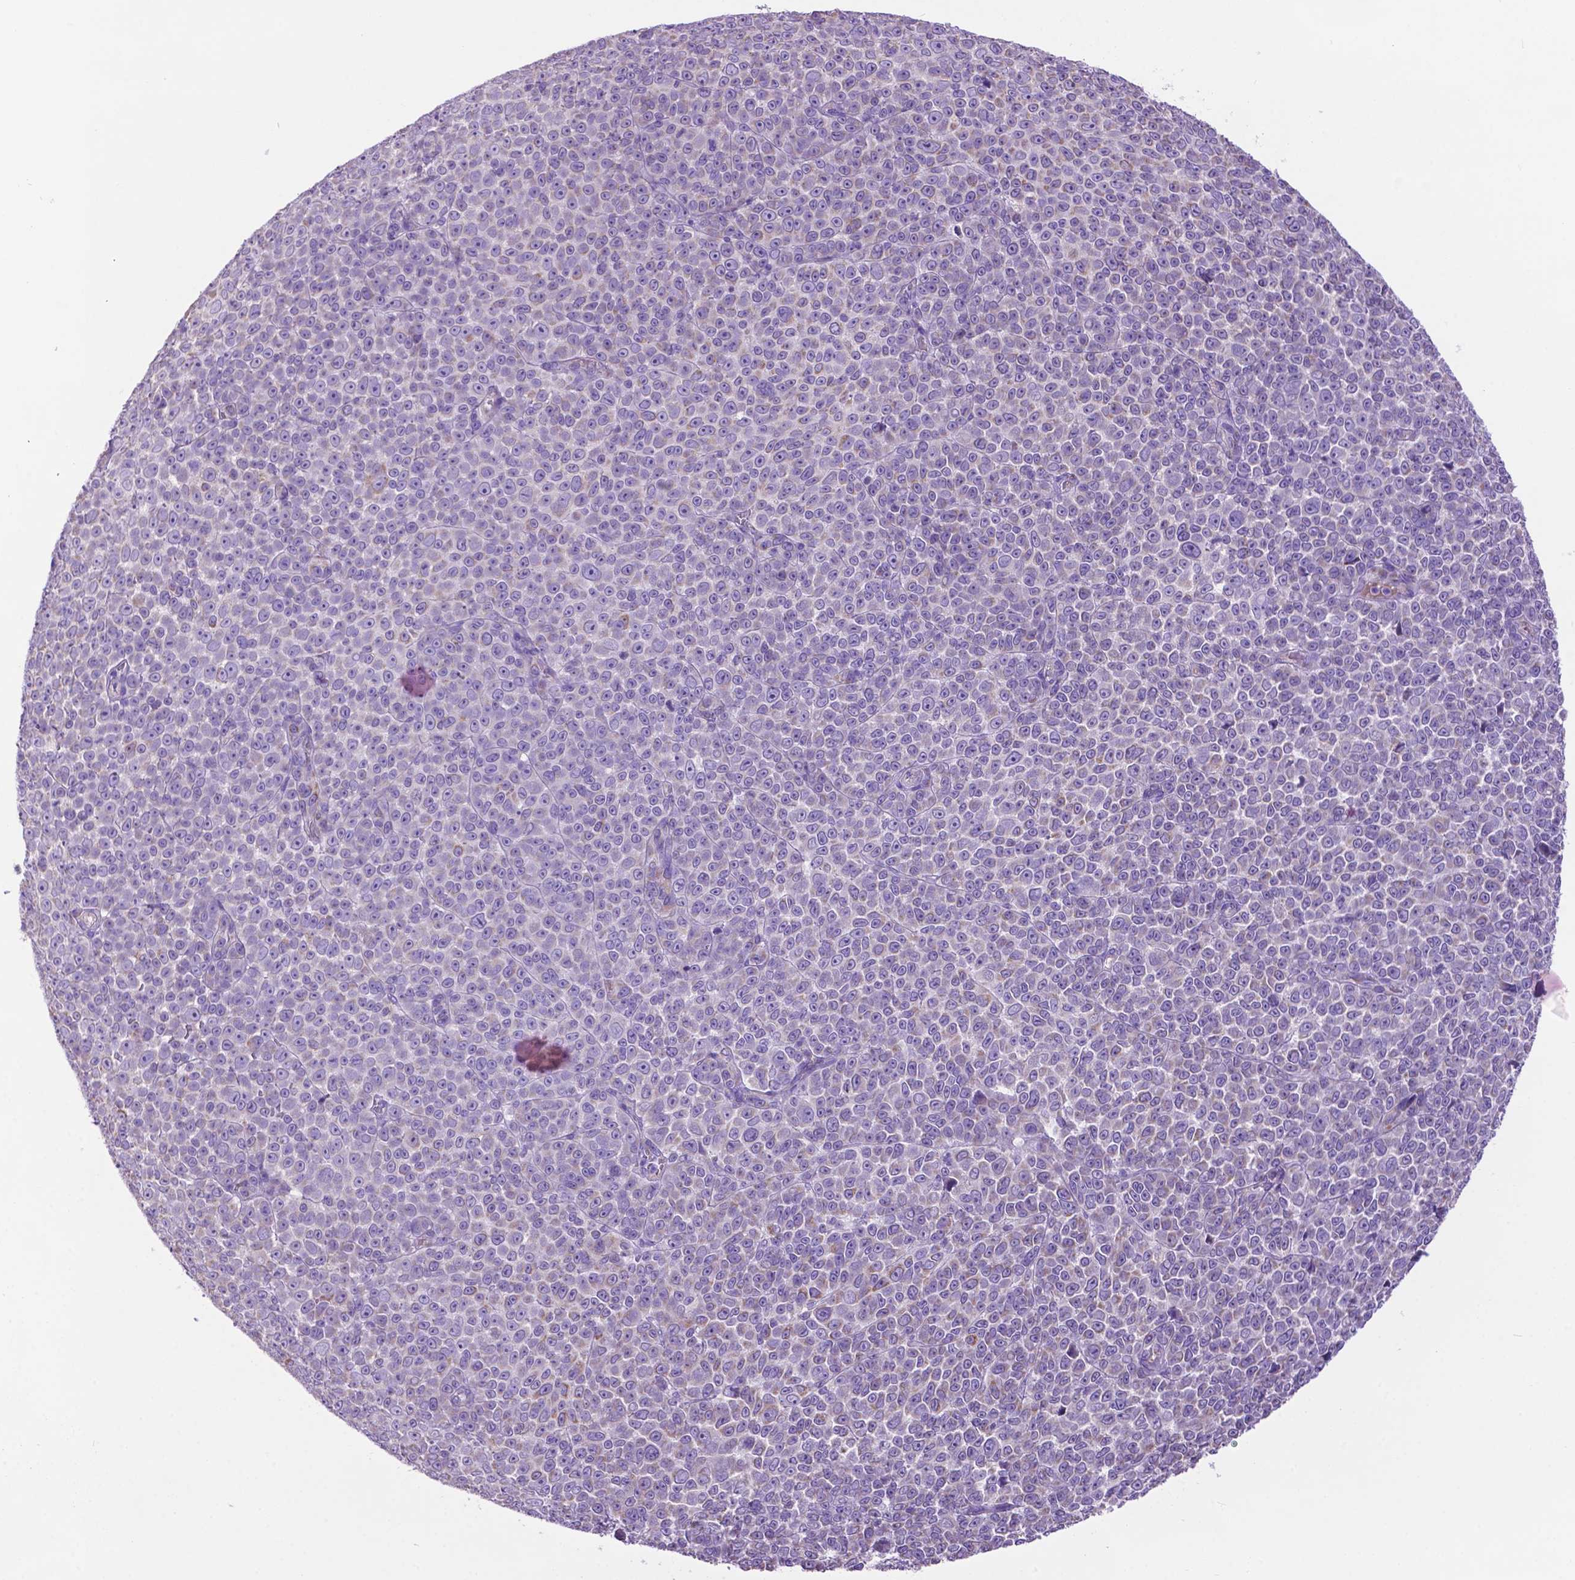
{"staining": {"intensity": "negative", "quantity": "none", "location": "none"}, "tissue": "melanoma", "cell_type": "Tumor cells", "image_type": "cancer", "snomed": [{"axis": "morphology", "description": "Malignant melanoma, NOS"}, {"axis": "topography", "description": "Skin"}], "caption": "A high-resolution photomicrograph shows immunohistochemistry (IHC) staining of malignant melanoma, which reveals no significant positivity in tumor cells. (Immunohistochemistry, brightfield microscopy, high magnification).", "gene": "PHYHIP", "patient": {"sex": "female", "age": 95}}